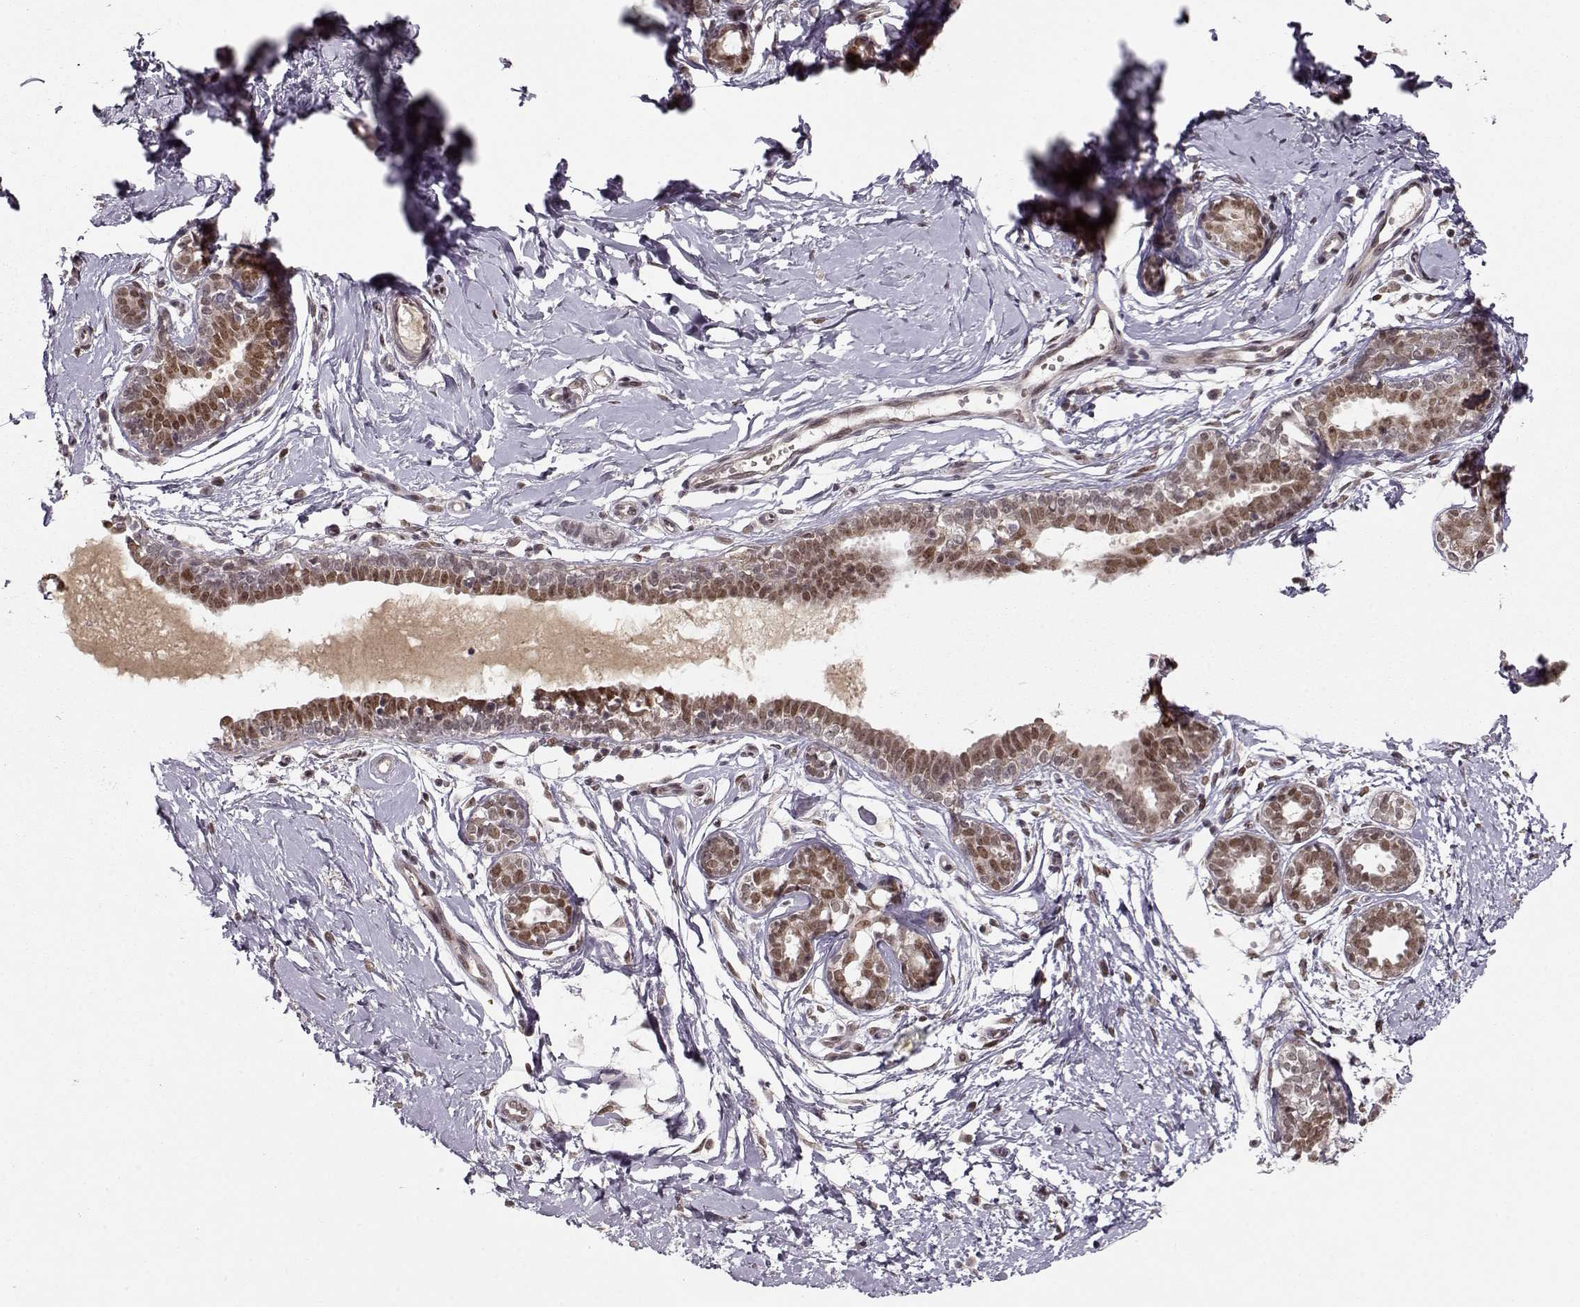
{"staining": {"intensity": "weak", "quantity": ">75%", "location": "nuclear"}, "tissue": "breast", "cell_type": "Adipocytes", "image_type": "normal", "snomed": [{"axis": "morphology", "description": "Normal tissue, NOS"}, {"axis": "topography", "description": "Breast"}], "caption": "Adipocytes exhibit weak nuclear staining in about >75% of cells in normal breast. The protein of interest is shown in brown color, while the nuclei are stained blue.", "gene": "RAI1", "patient": {"sex": "female", "age": 37}}